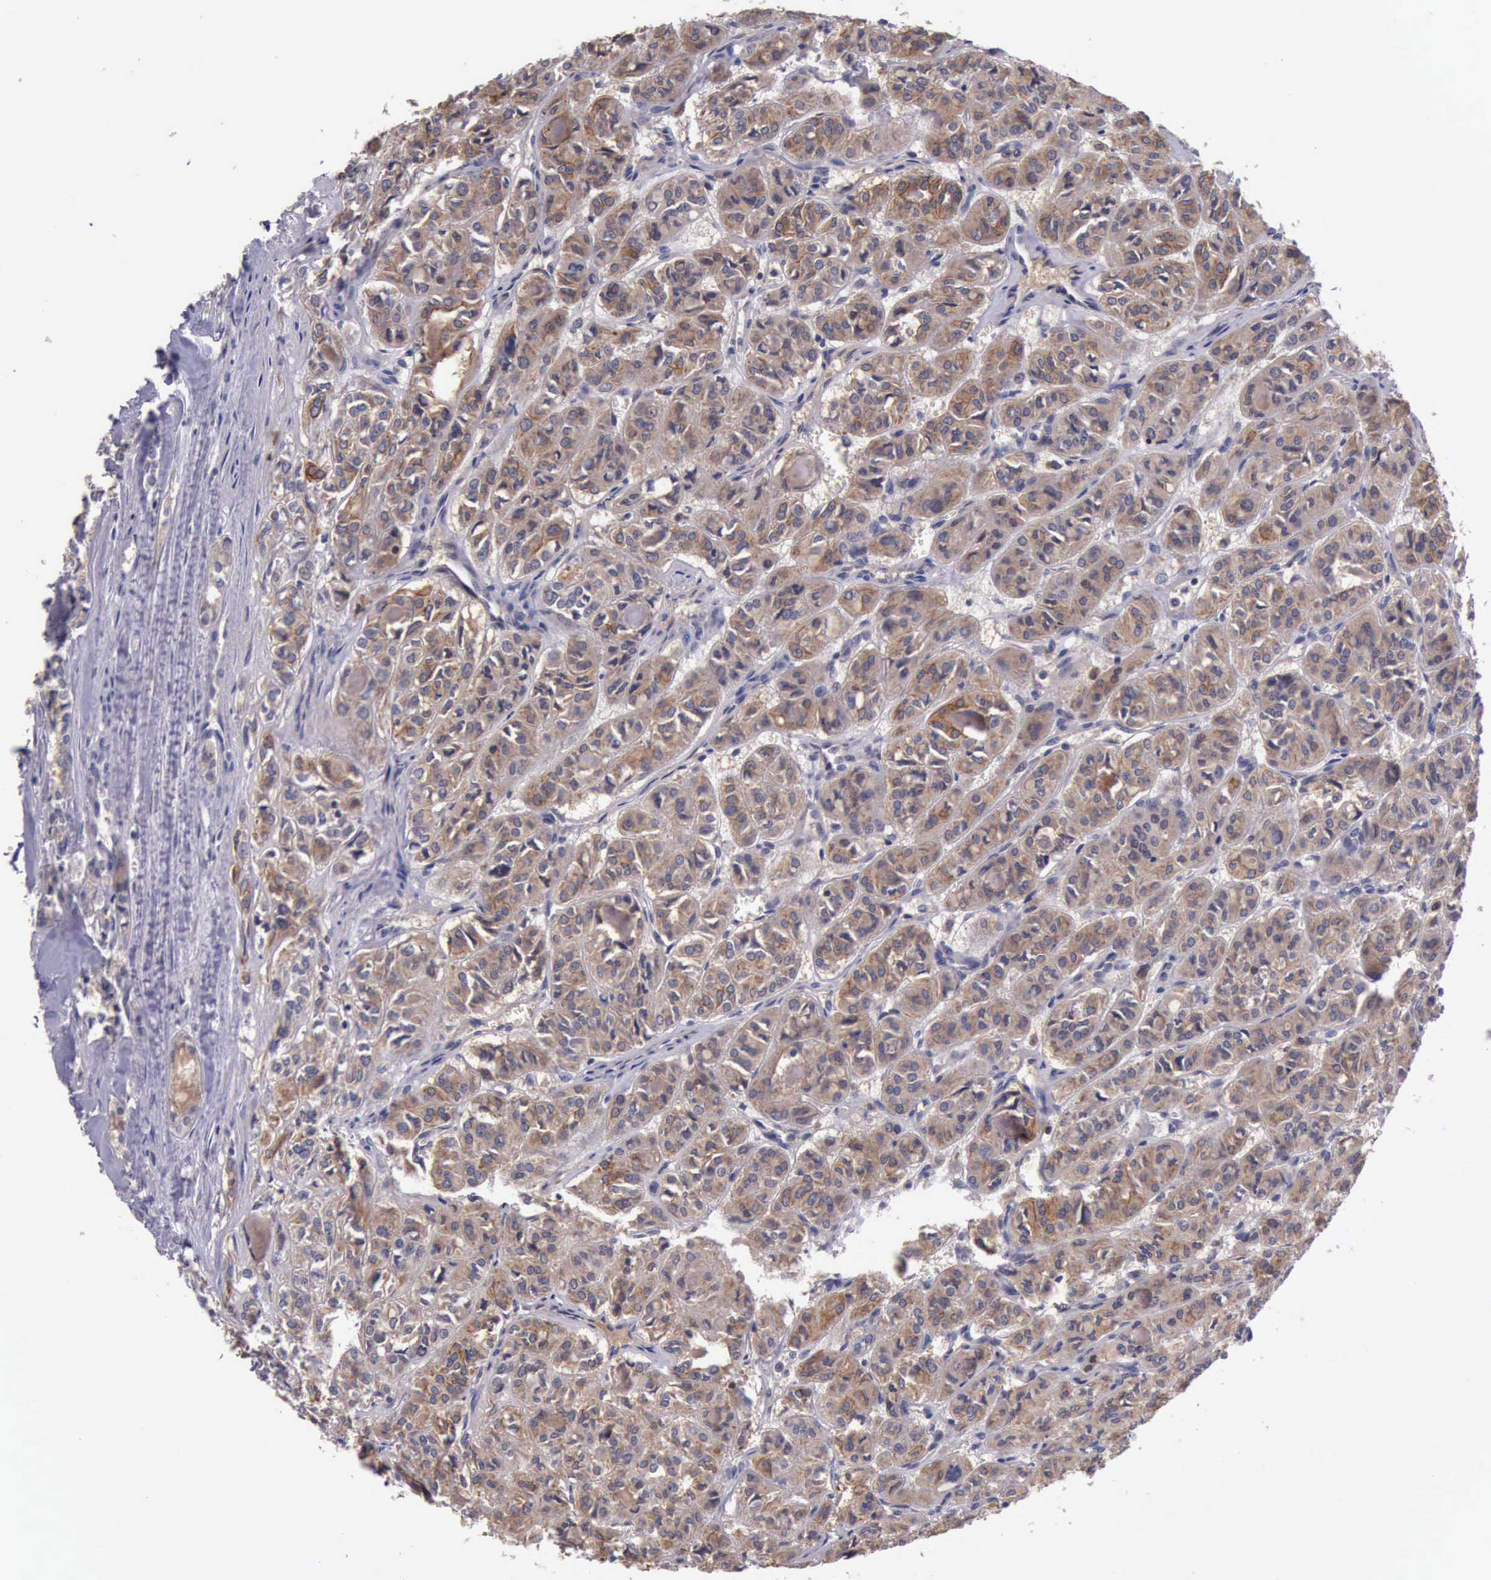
{"staining": {"intensity": "weak", "quantity": ">75%", "location": "cytoplasmic/membranous"}, "tissue": "thyroid cancer", "cell_type": "Tumor cells", "image_type": "cancer", "snomed": [{"axis": "morphology", "description": "Follicular adenoma carcinoma, NOS"}, {"axis": "topography", "description": "Thyroid gland"}], "caption": "Immunohistochemical staining of human thyroid follicular adenoma carcinoma demonstrates low levels of weak cytoplasmic/membranous positivity in approximately >75% of tumor cells.", "gene": "RAB39B", "patient": {"sex": "female", "age": 71}}